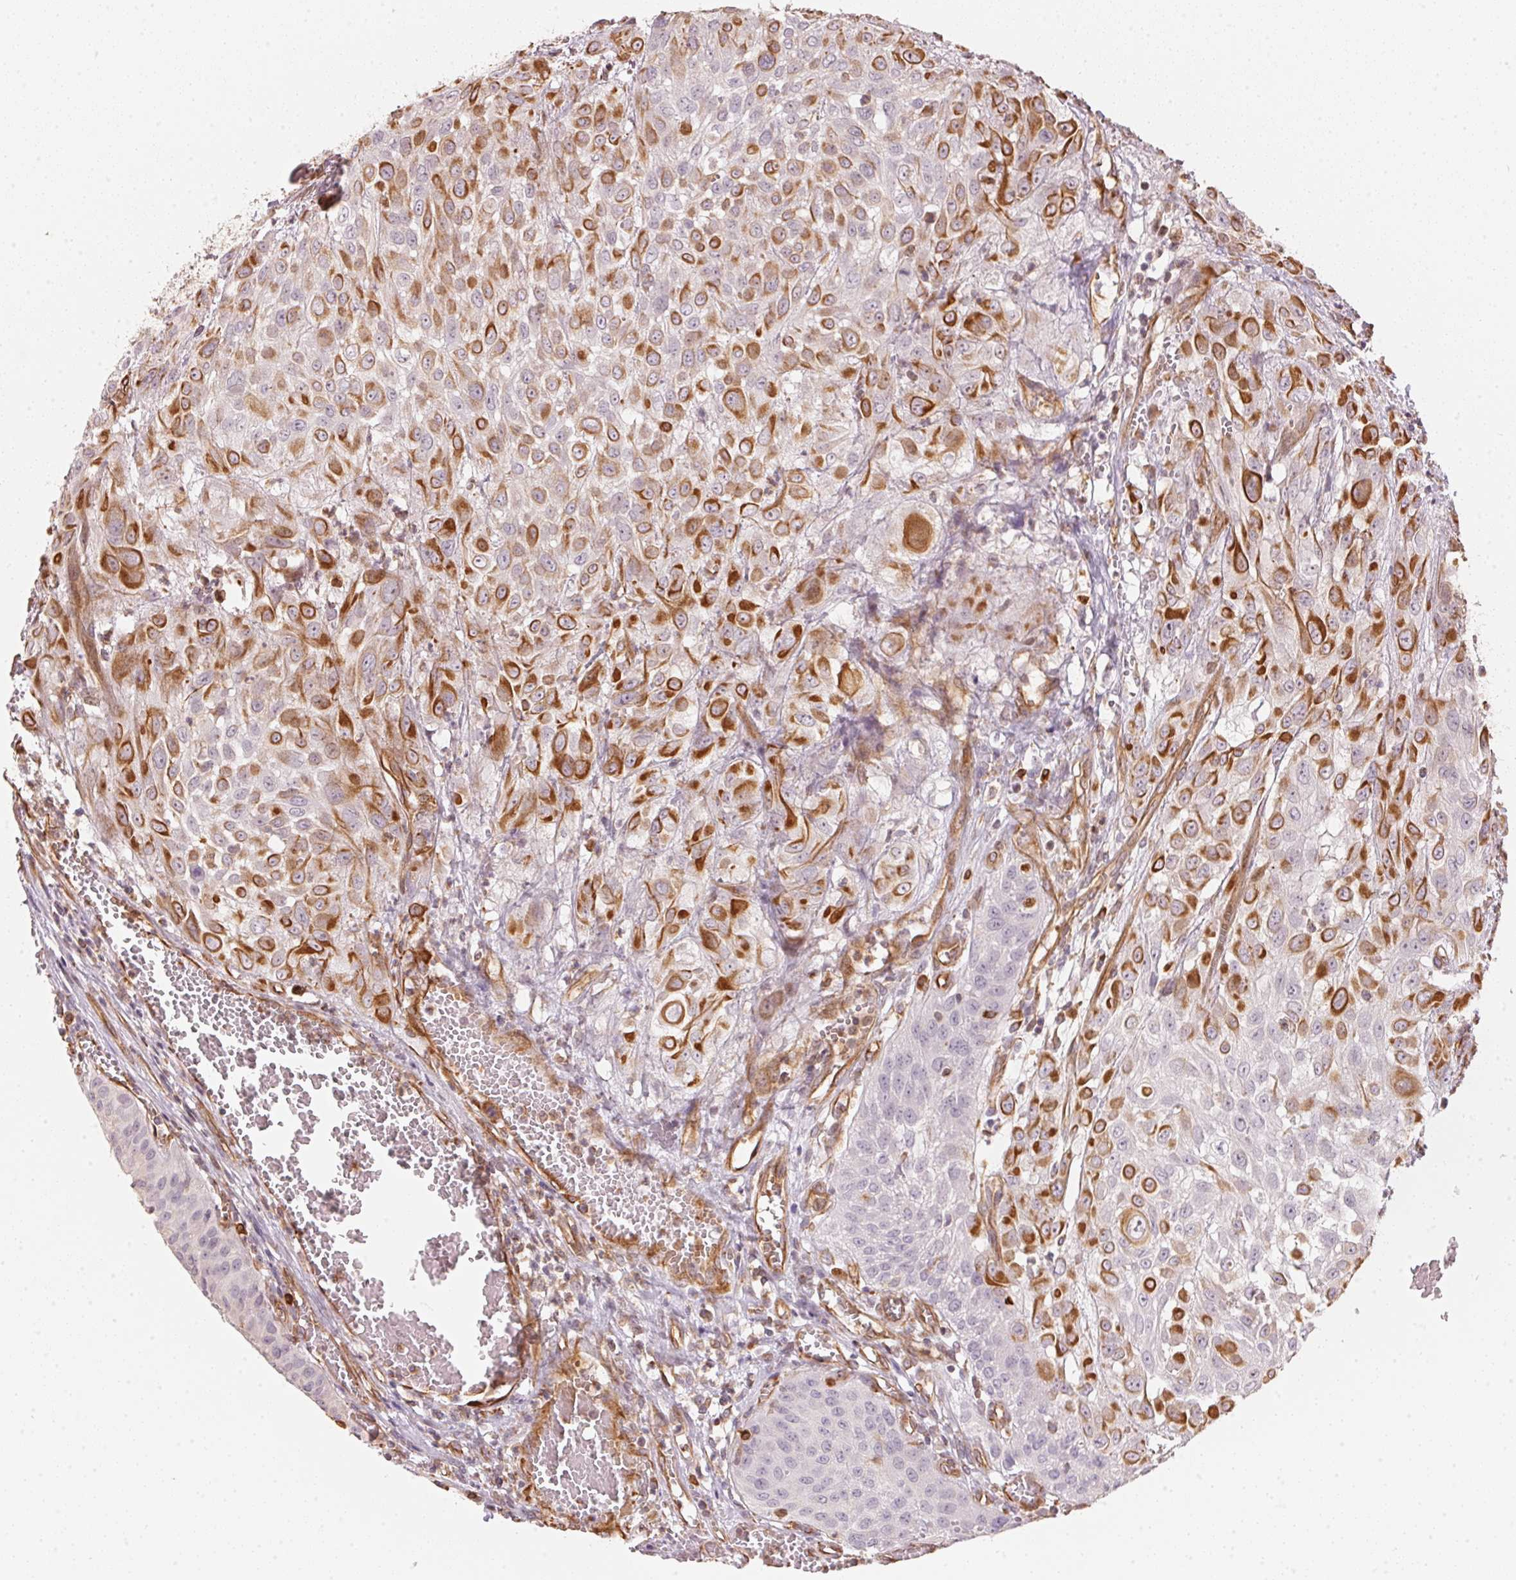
{"staining": {"intensity": "strong", "quantity": "25%-75%", "location": "cytoplasmic/membranous"}, "tissue": "urothelial cancer", "cell_type": "Tumor cells", "image_type": "cancer", "snomed": [{"axis": "morphology", "description": "Urothelial carcinoma, High grade"}, {"axis": "topography", "description": "Urinary bladder"}], "caption": "This is an image of immunohistochemistry staining of urothelial carcinoma (high-grade), which shows strong expression in the cytoplasmic/membranous of tumor cells.", "gene": "FOXR2", "patient": {"sex": "male", "age": 57}}